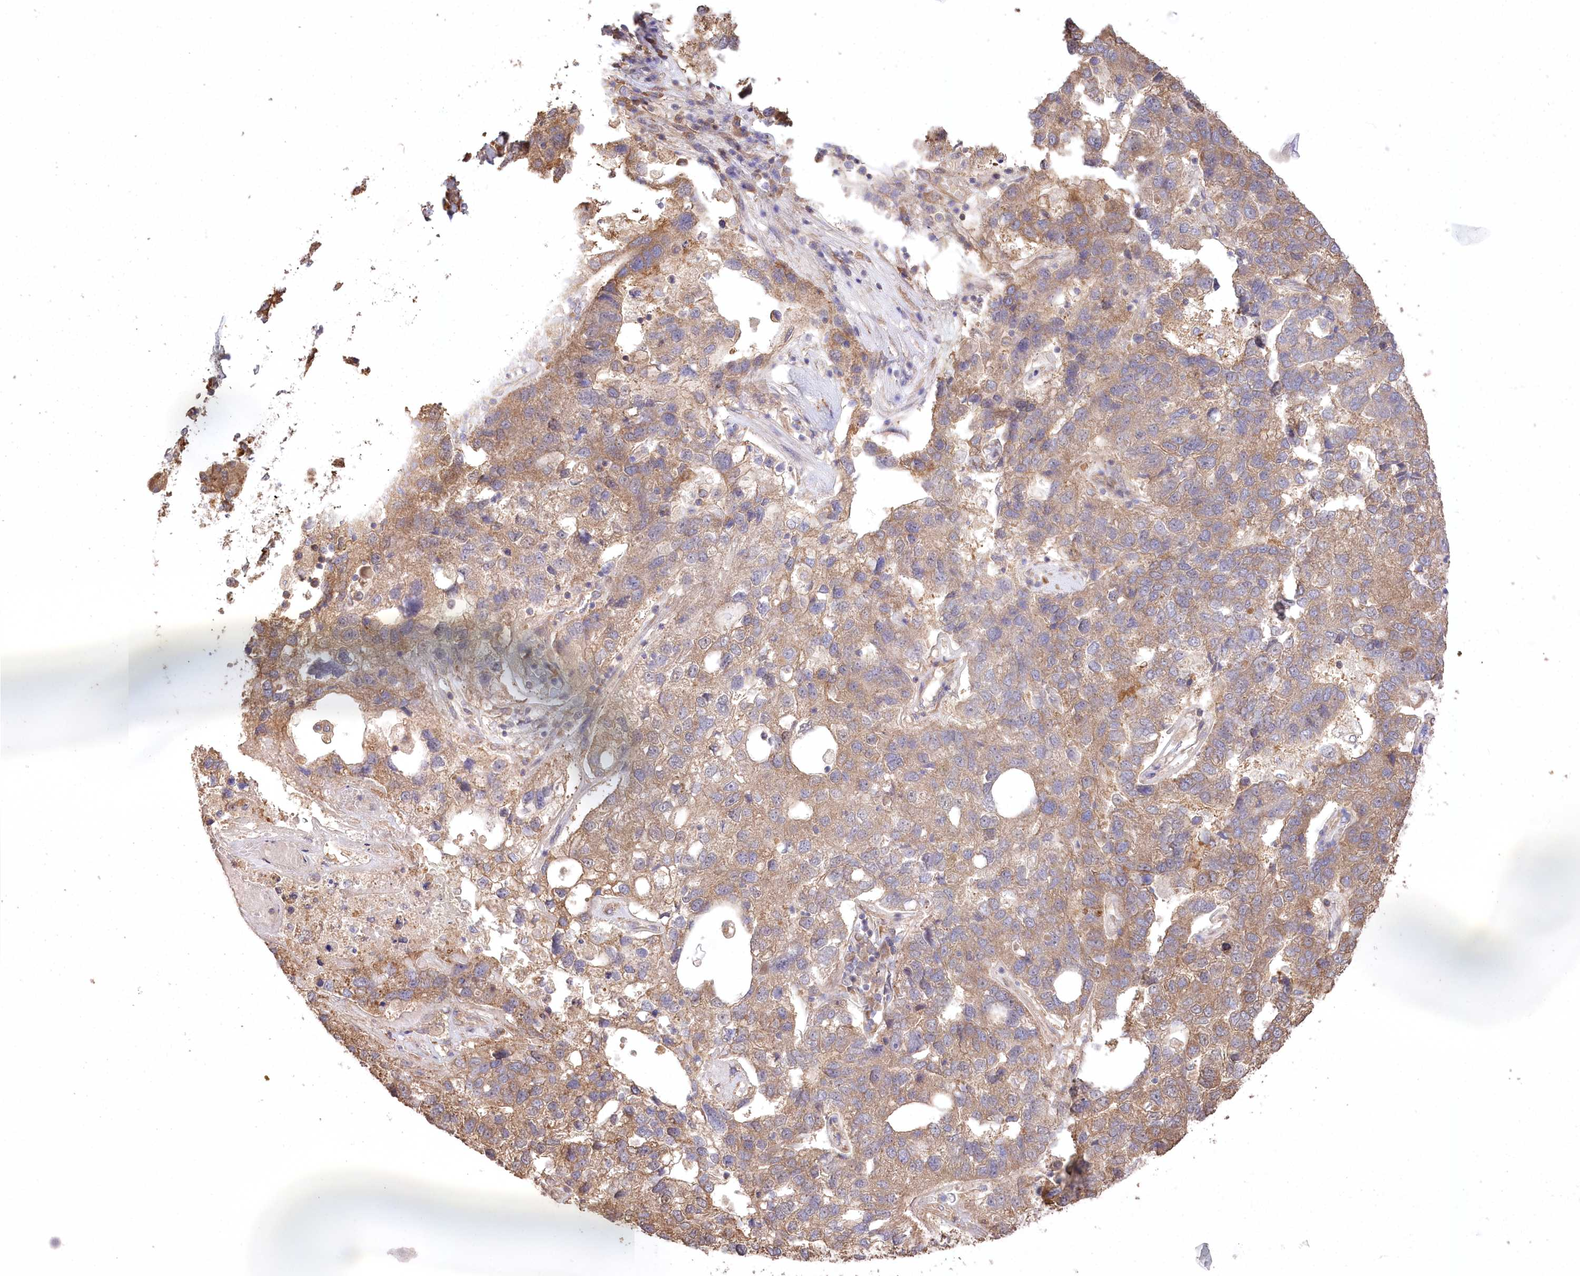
{"staining": {"intensity": "moderate", "quantity": "25%-75%", "location": "cytoplasmic/membranous"}, "tissue": "pancreatic cancer", "cell_type": "Tumor cells", "image_type": "cancer", "snomed": [{"axis": "morphology", "description": "Adenocarcinoma, NOS"}, {"axis": "topography", "description": "Pancreas"}], "caption": "Immunohistochemistry image of human adenocarcinoma (pancreatic) stained for a protein (brown), which demonstrates medium levels of moderate cytoplasmic/membranous staining in approximately 25%-75% of tumor cells.", "gene": "PRSS53", "patient": {"sex": "female", "age": 61}}